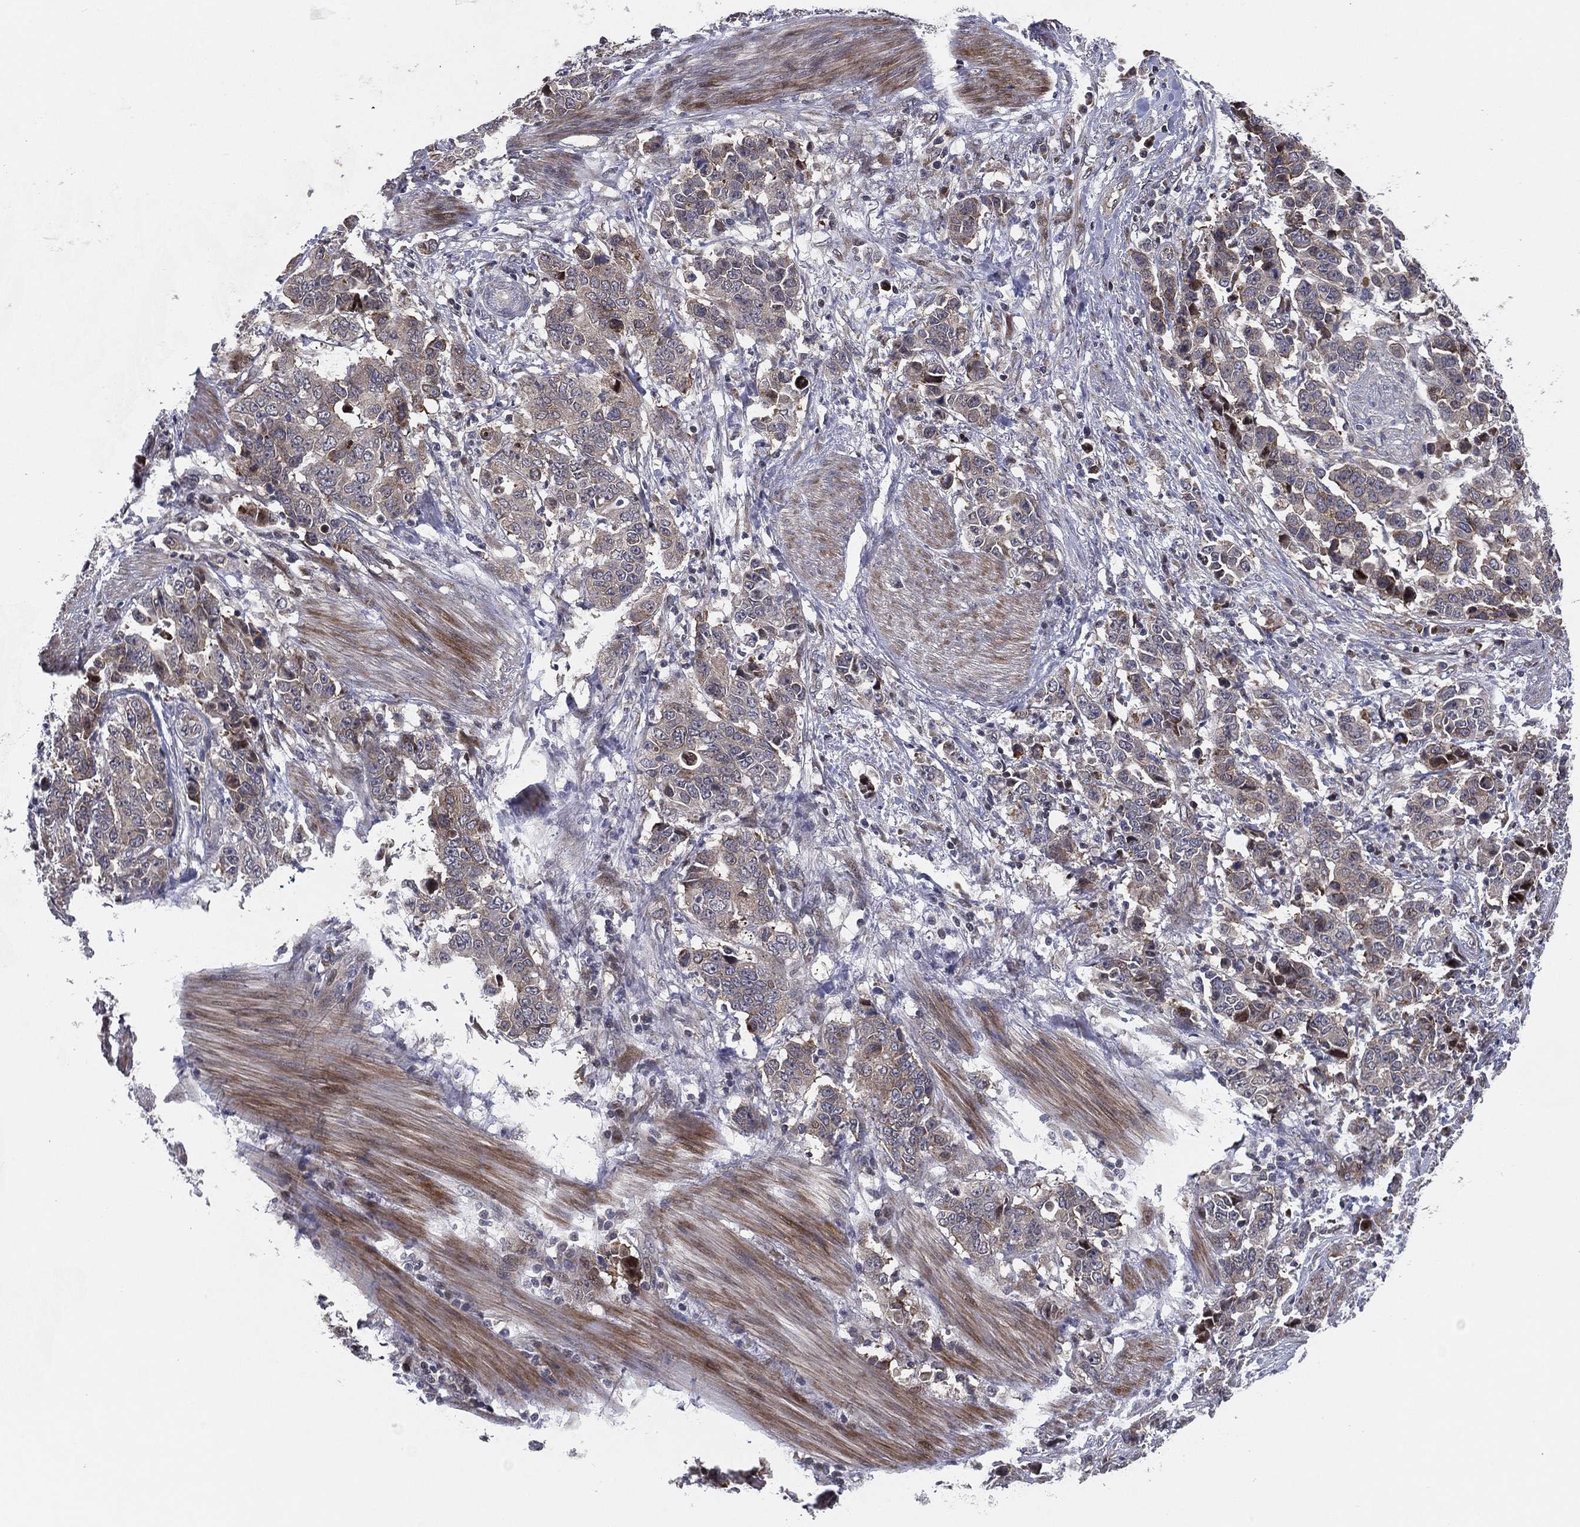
{"staining": {"intensity": "weak", "quantity": "25%-75%", "location": "cytoplasmic/membranous"}, "tissue": "stomach cancer", "cell_type": "Tumor cells", "image_type": "cancer", "snomed": [{"axis": "morphology", "description": "Adenocarcinoma, NOS"}, {"axis": "topography", "description": "Stomach, upper"}], "caption": "Stomach cancer was stained to show a protein in brown. There is low levels of weak cytoplasmic/membranous expression in approximately 25%-75% of tumor cells.", "gene": "UTP14A", "patient": {"sex": "male", "age": 69}}